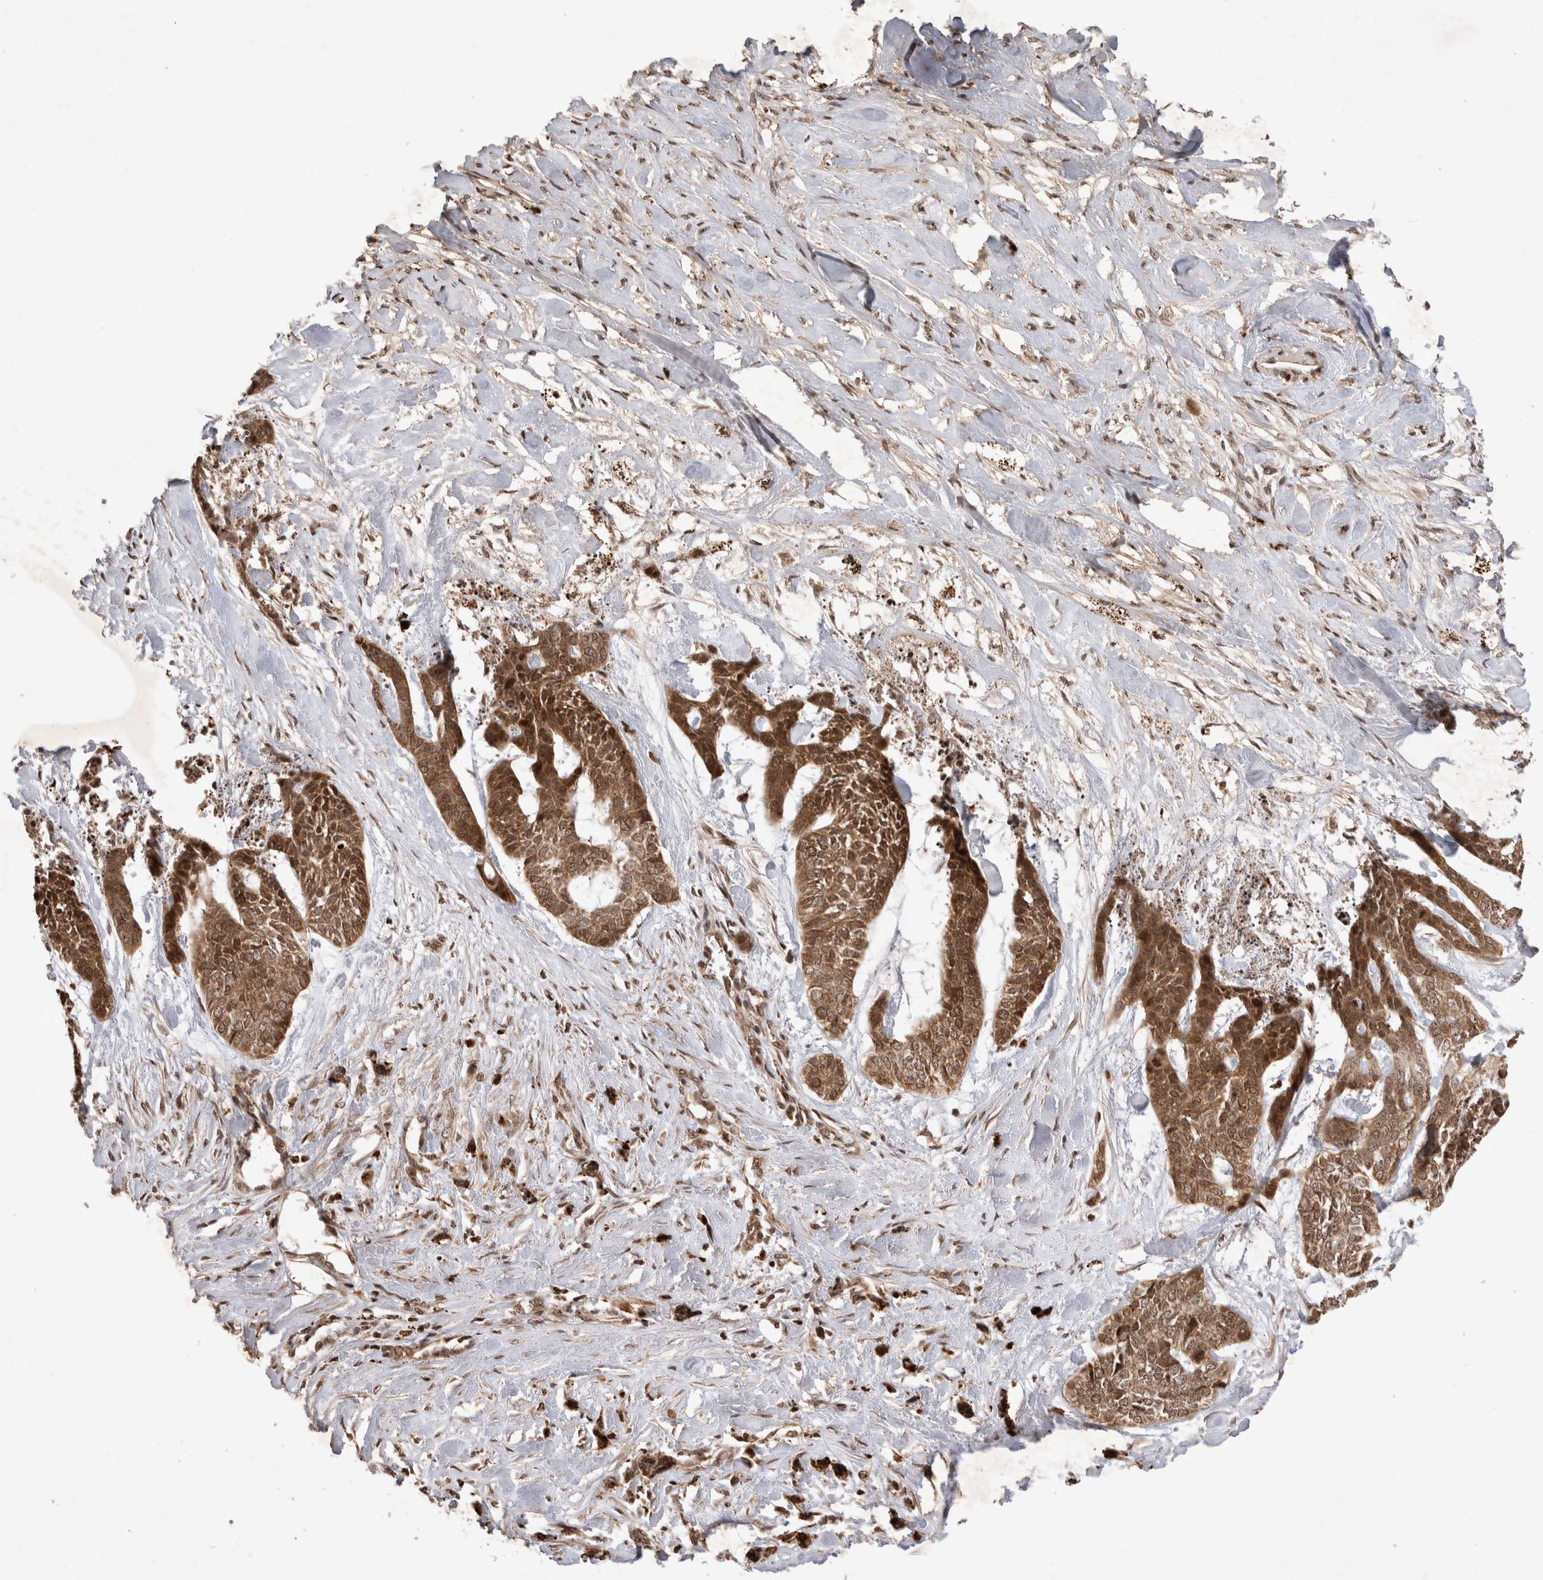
{"staining": {"intensity": "moderate", "quantity": ">75%", "location": "cytoplasmic/membranous"}, "tissue": "skin cancer", "cell_type": "Tumor cells", "image_type": "cancer", "snomed": [{"axis": "morphology", "description": "Basal cell carcinoma"}, {"axis": "topography", "description": "Skin"}], "caption": "IHC (DAB (3,3'-diaminobenzidine)) staining of human skin cancer displays moderate cytoplasmic/membranous protein positivity in approximately >75% of tumor cells. (DAB IHC with brightfield microscopy, high magnification).", "gene": "FAM221A", "patient": {"sex": "female", "age": 64}}